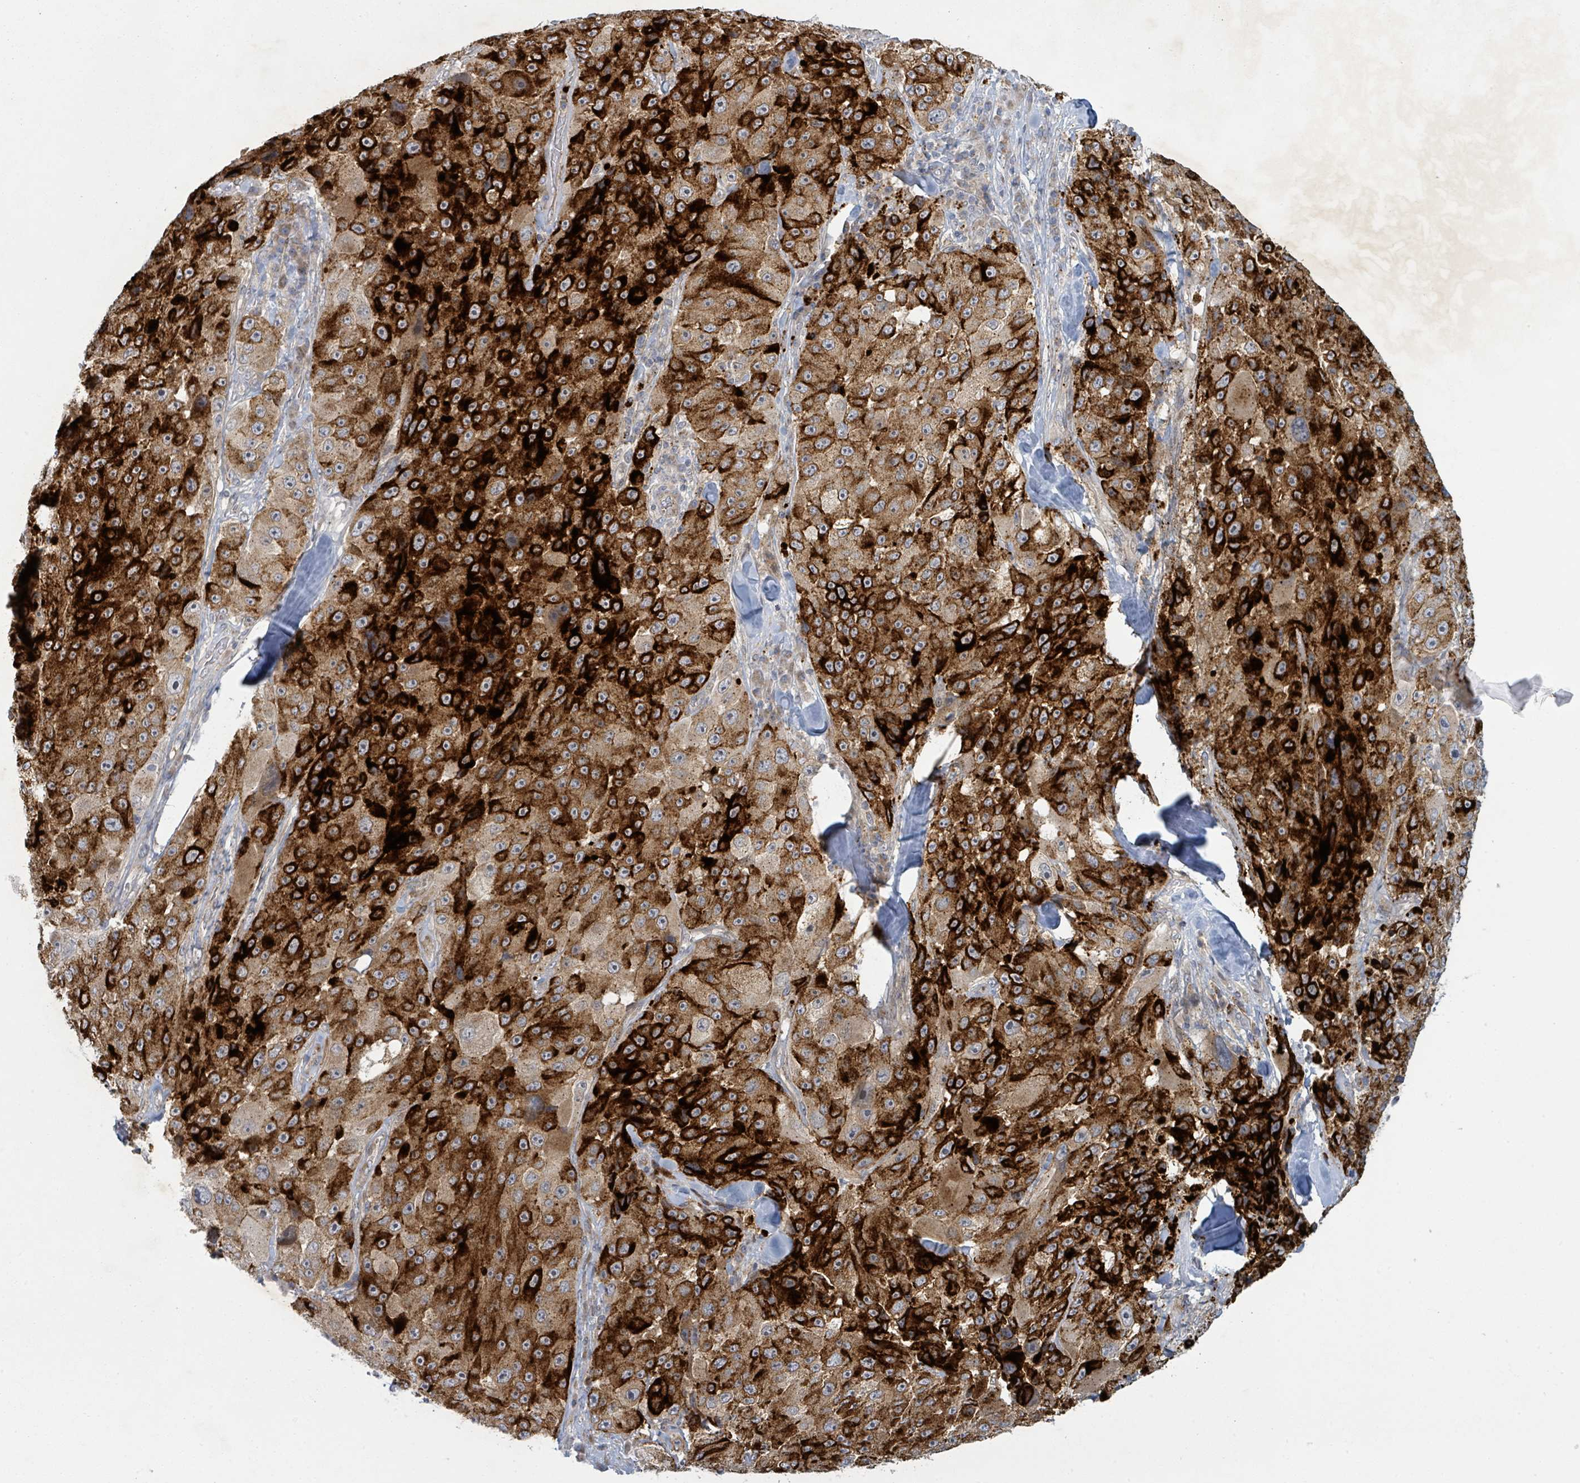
{"staining": {"intensity": "strong", "quantity": ">75%", "location": "cytoplasmic/membranous"}, "tissue": "melanoma", "cell_type": "Tumor cells", "image_type": "cancer", "snomed": [{"axis": "morphology", "description": "Malignant melanoma, Metastatic site"}, {"axis": "topography", "description": "Lymph node"}], "caption": "Immunohistochemistry (IHC) image of neoplastic tissue: human malignant melanoma (metastatic site) stained using immunohistochemistry (IHC) shows high levels of strong protein expression localized specifically in the cytoplasmic/membranous of tumor cells, appearing as a cytoplasmic/membranous brown color.", "gene": "COL5A3", "patient": {"sex": "male", "age": 62}}